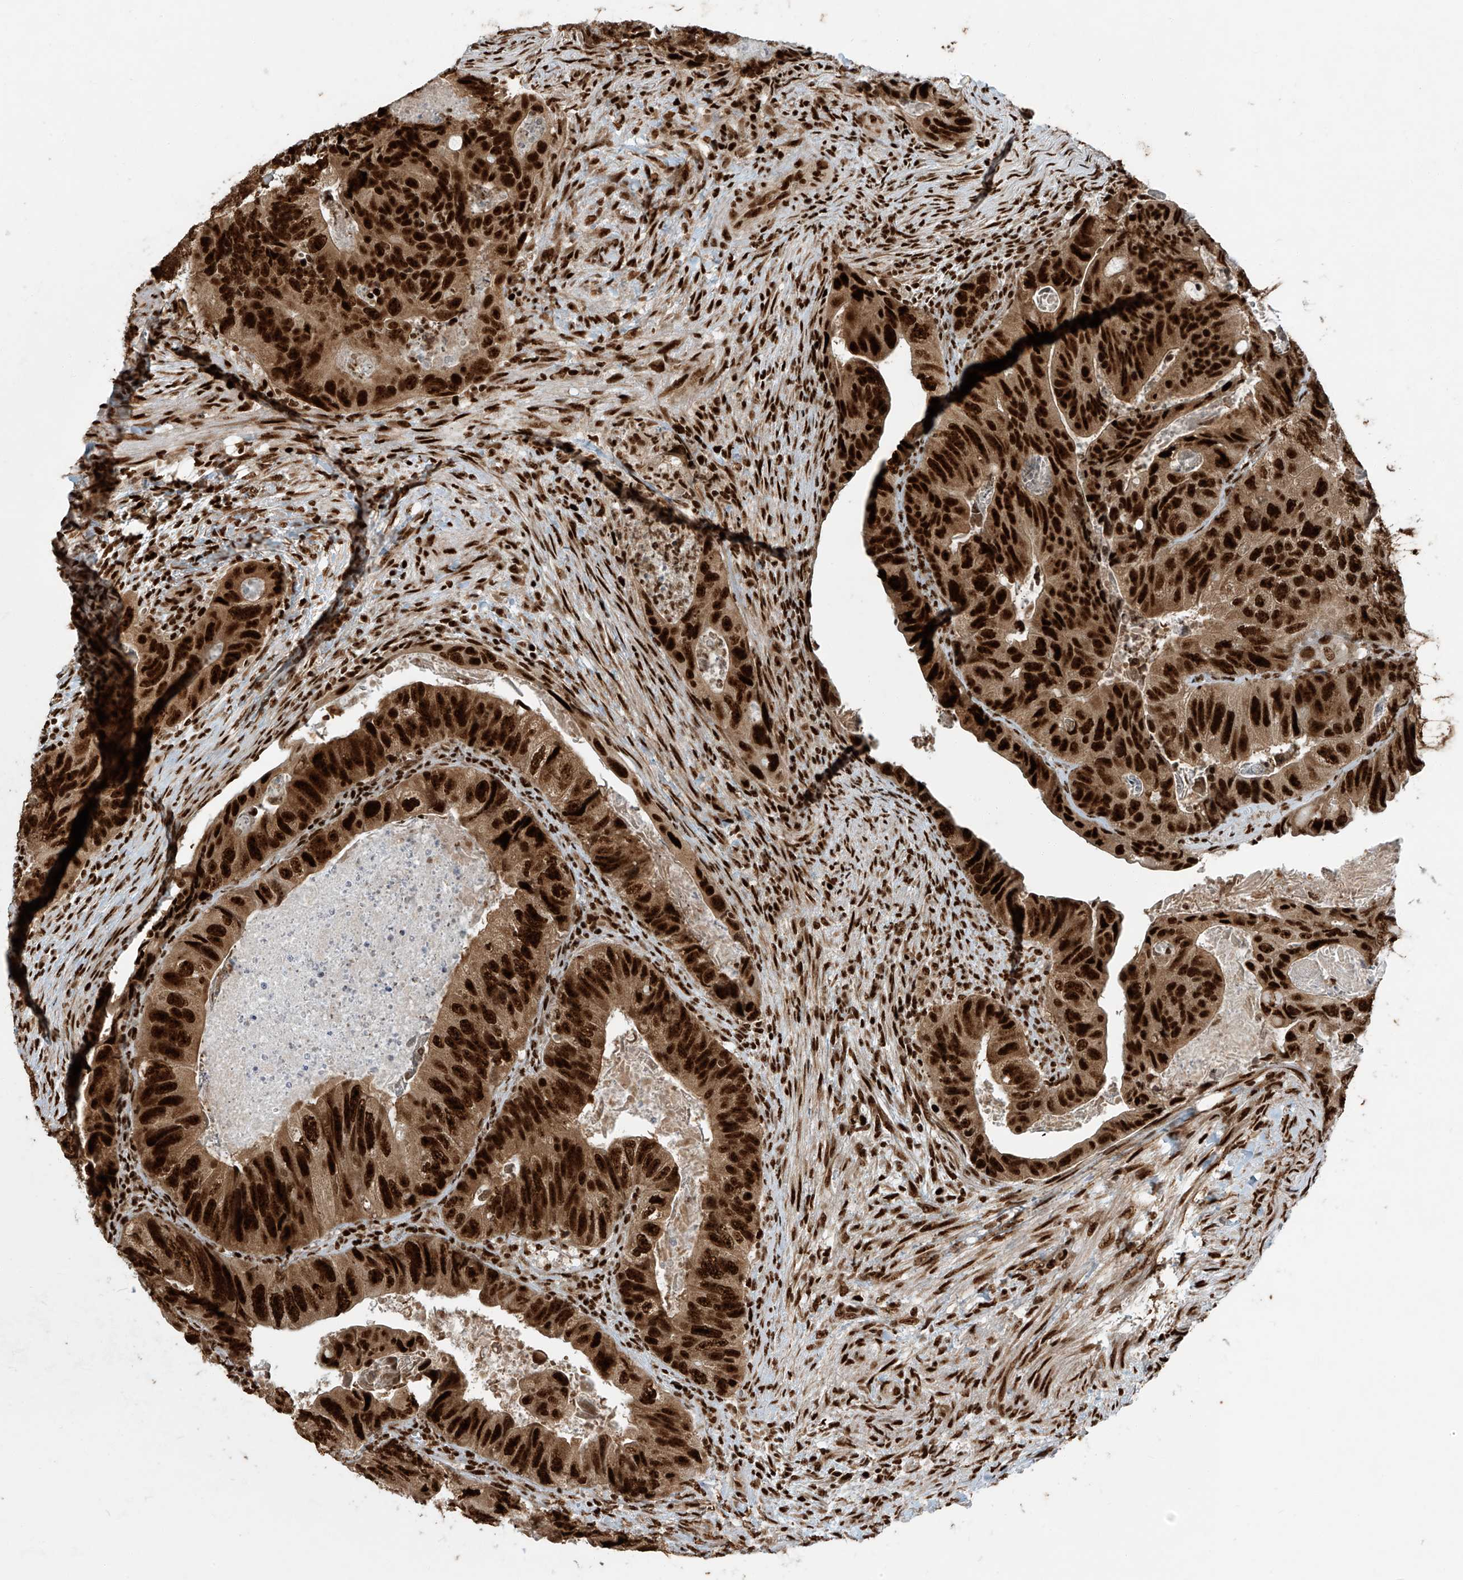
{"staining": {"intensity": "strong", "quantity": ">75%", "location": "nuclear"}, "tissue": "colorectal cancer", "cell_type": "Tumor cells", "image_type": "cancer", "snomed": [{"axis": "morphology", "description": "Adenocarcinoma, NOS"}, {"axis": "topography", "description": "Rectum"}], "caption": "Human colorectal cancer stained with a brown dye reveals strong nuclear positive positivity in about >75% of tumor cells.", "gene": "FAM193B", "patient": {"sex": "male", "age": 63}}